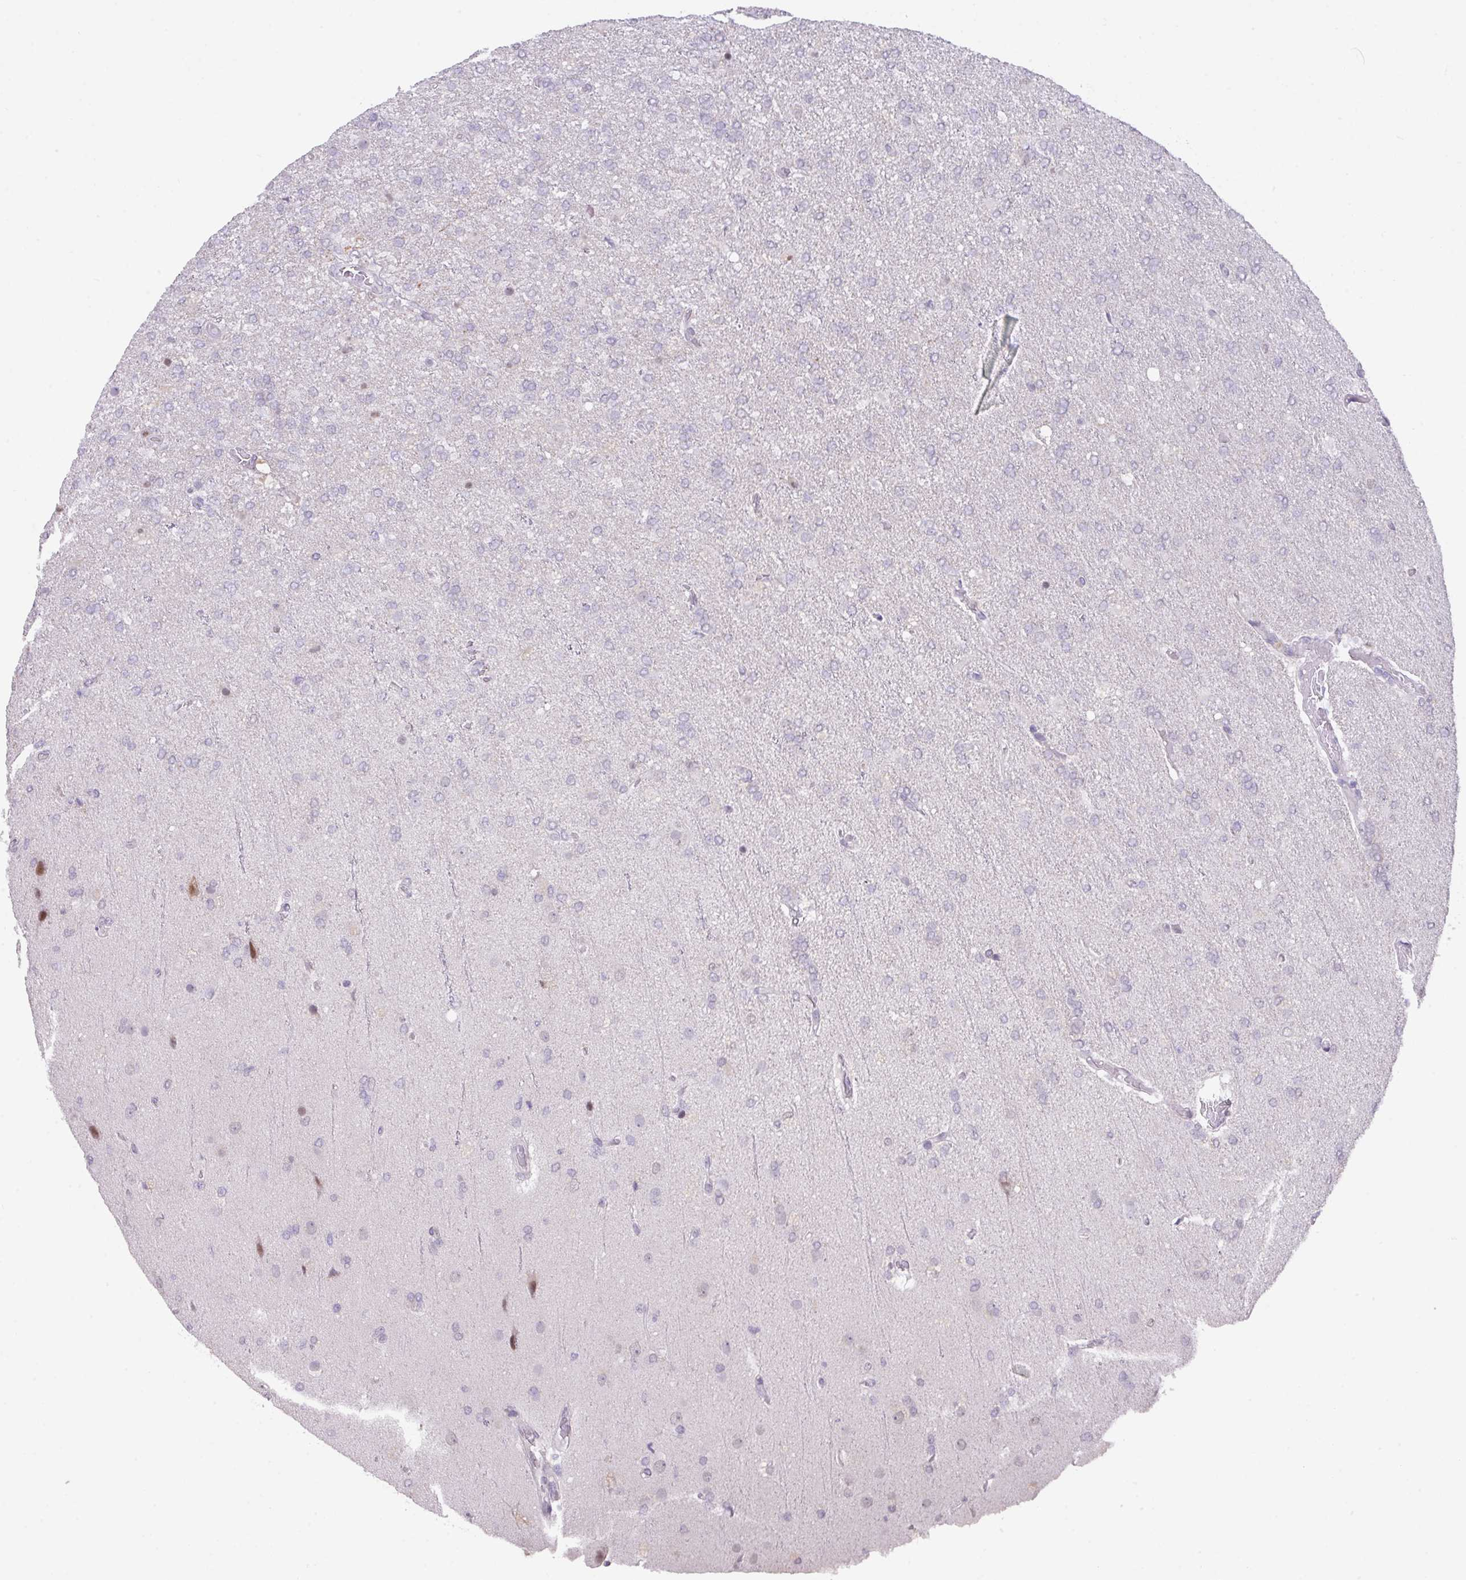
{"staining": {"intensity": "negative", "quantity": "none", "location": "none"}, "tissue": "glioma", "cell_type": "Tumor cells", "image_type": "cancer", "snomed": [{"axis": "morphology", "description": "Glioma, malignant, High grade"}, {"axis": "topography", "description": "Brain"}], "caption": "Tumor cells show no significant protein staining in malignant glioma (high-grade).", "gene": "ANKRD13B", "patient": {"sex": "female", "age": 74}}